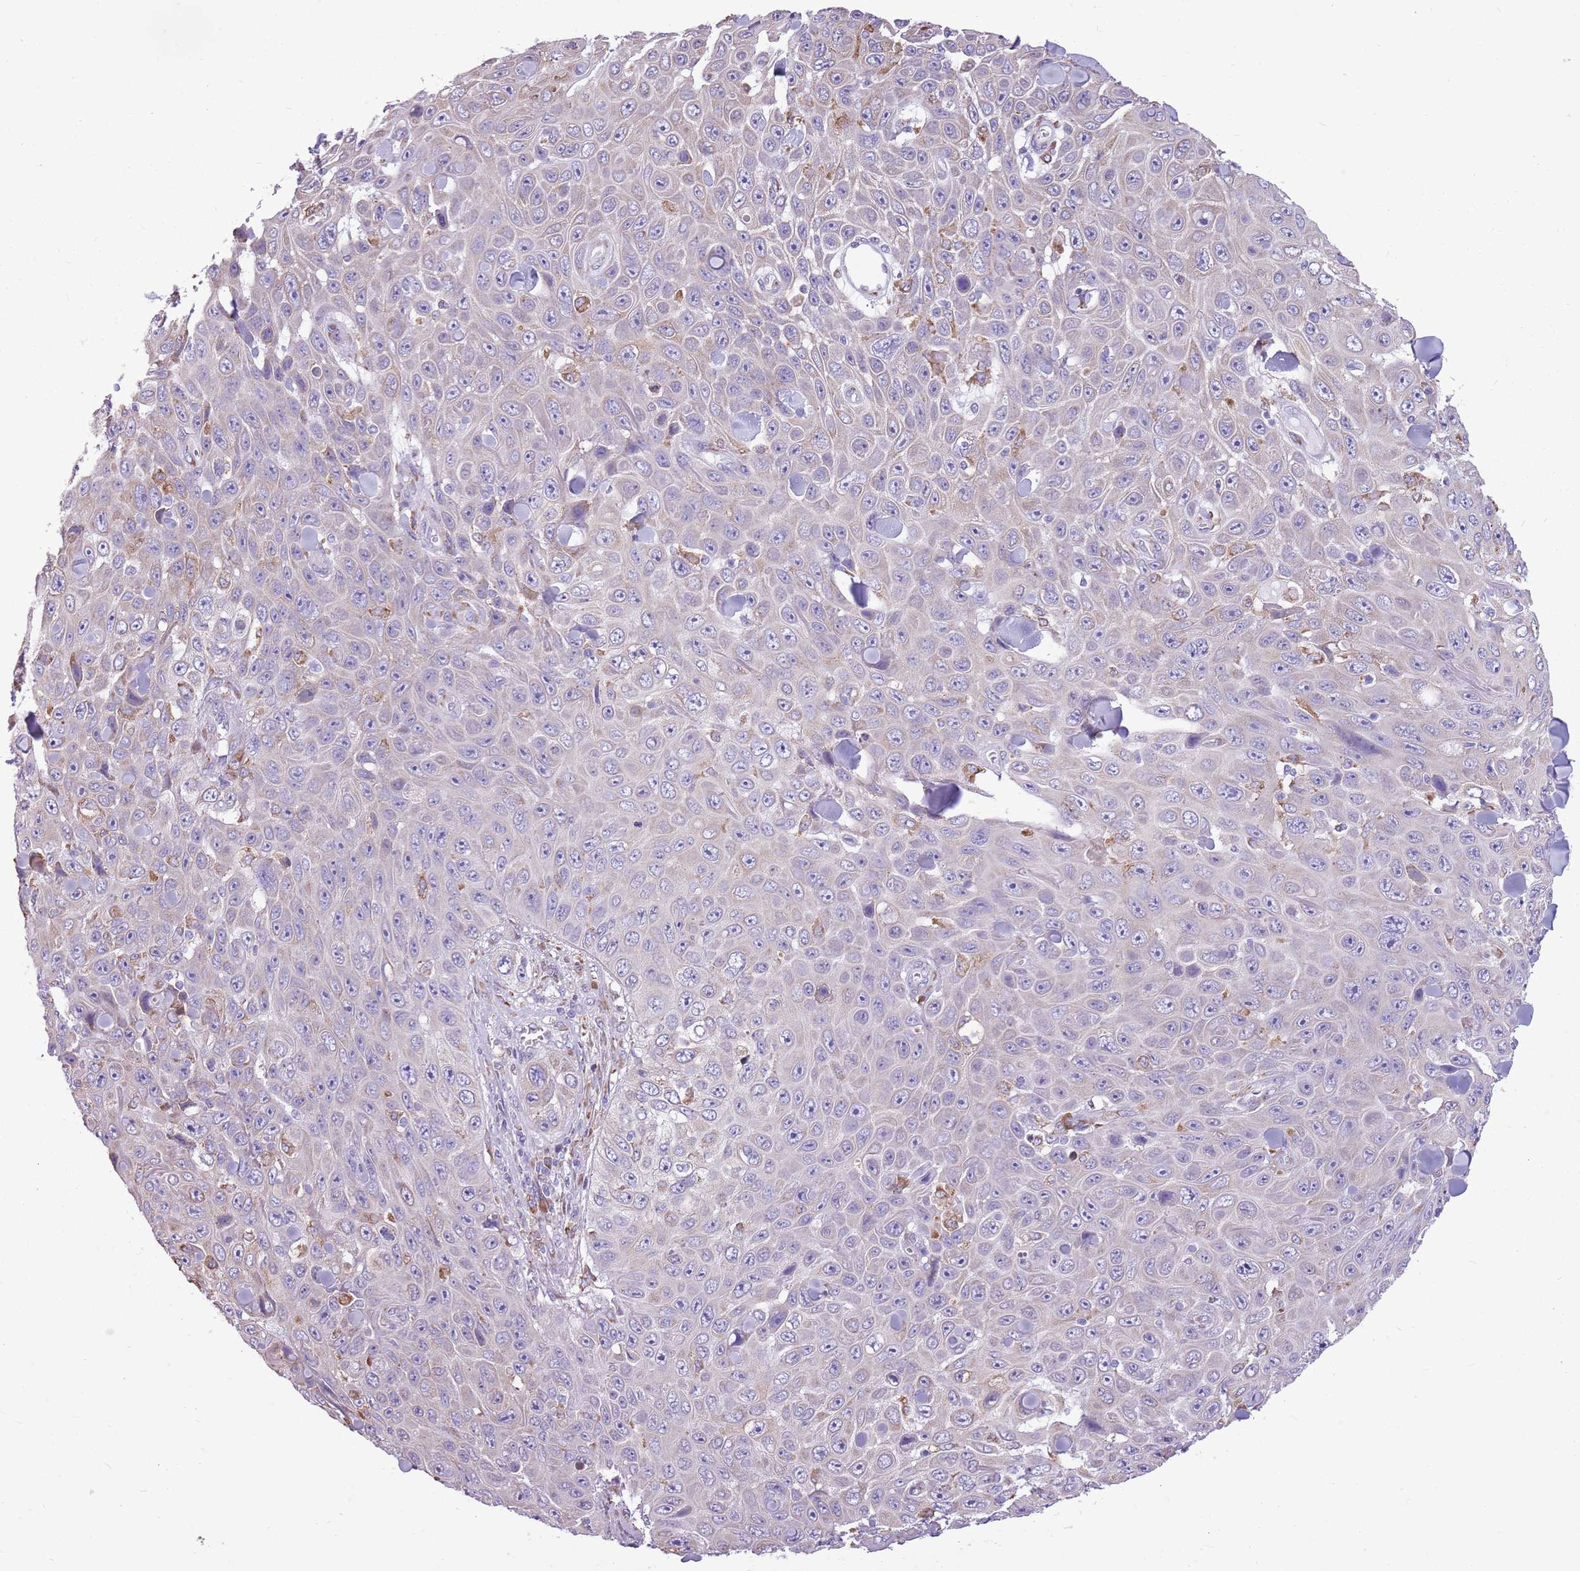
{"staining": {"intensity": "negative", "quantity": "none", "location": "none"}, "tissue": "skin cancer", "cell_type": "Tumor cells", "image_type": "cancer", "snomed": [{"axis": "morphology", "description": "Squamous cell carcinoma, NOS"}, {"axis": "topography", "description": "Skin"}], "caption": "Squamous cell carcinoma (skin) stained for a protein using immunohistochemistry (IHC) reveals no staining tumor cells.", "gene": "KCTD19", "patient": {"sex": "male", "age": 82}}